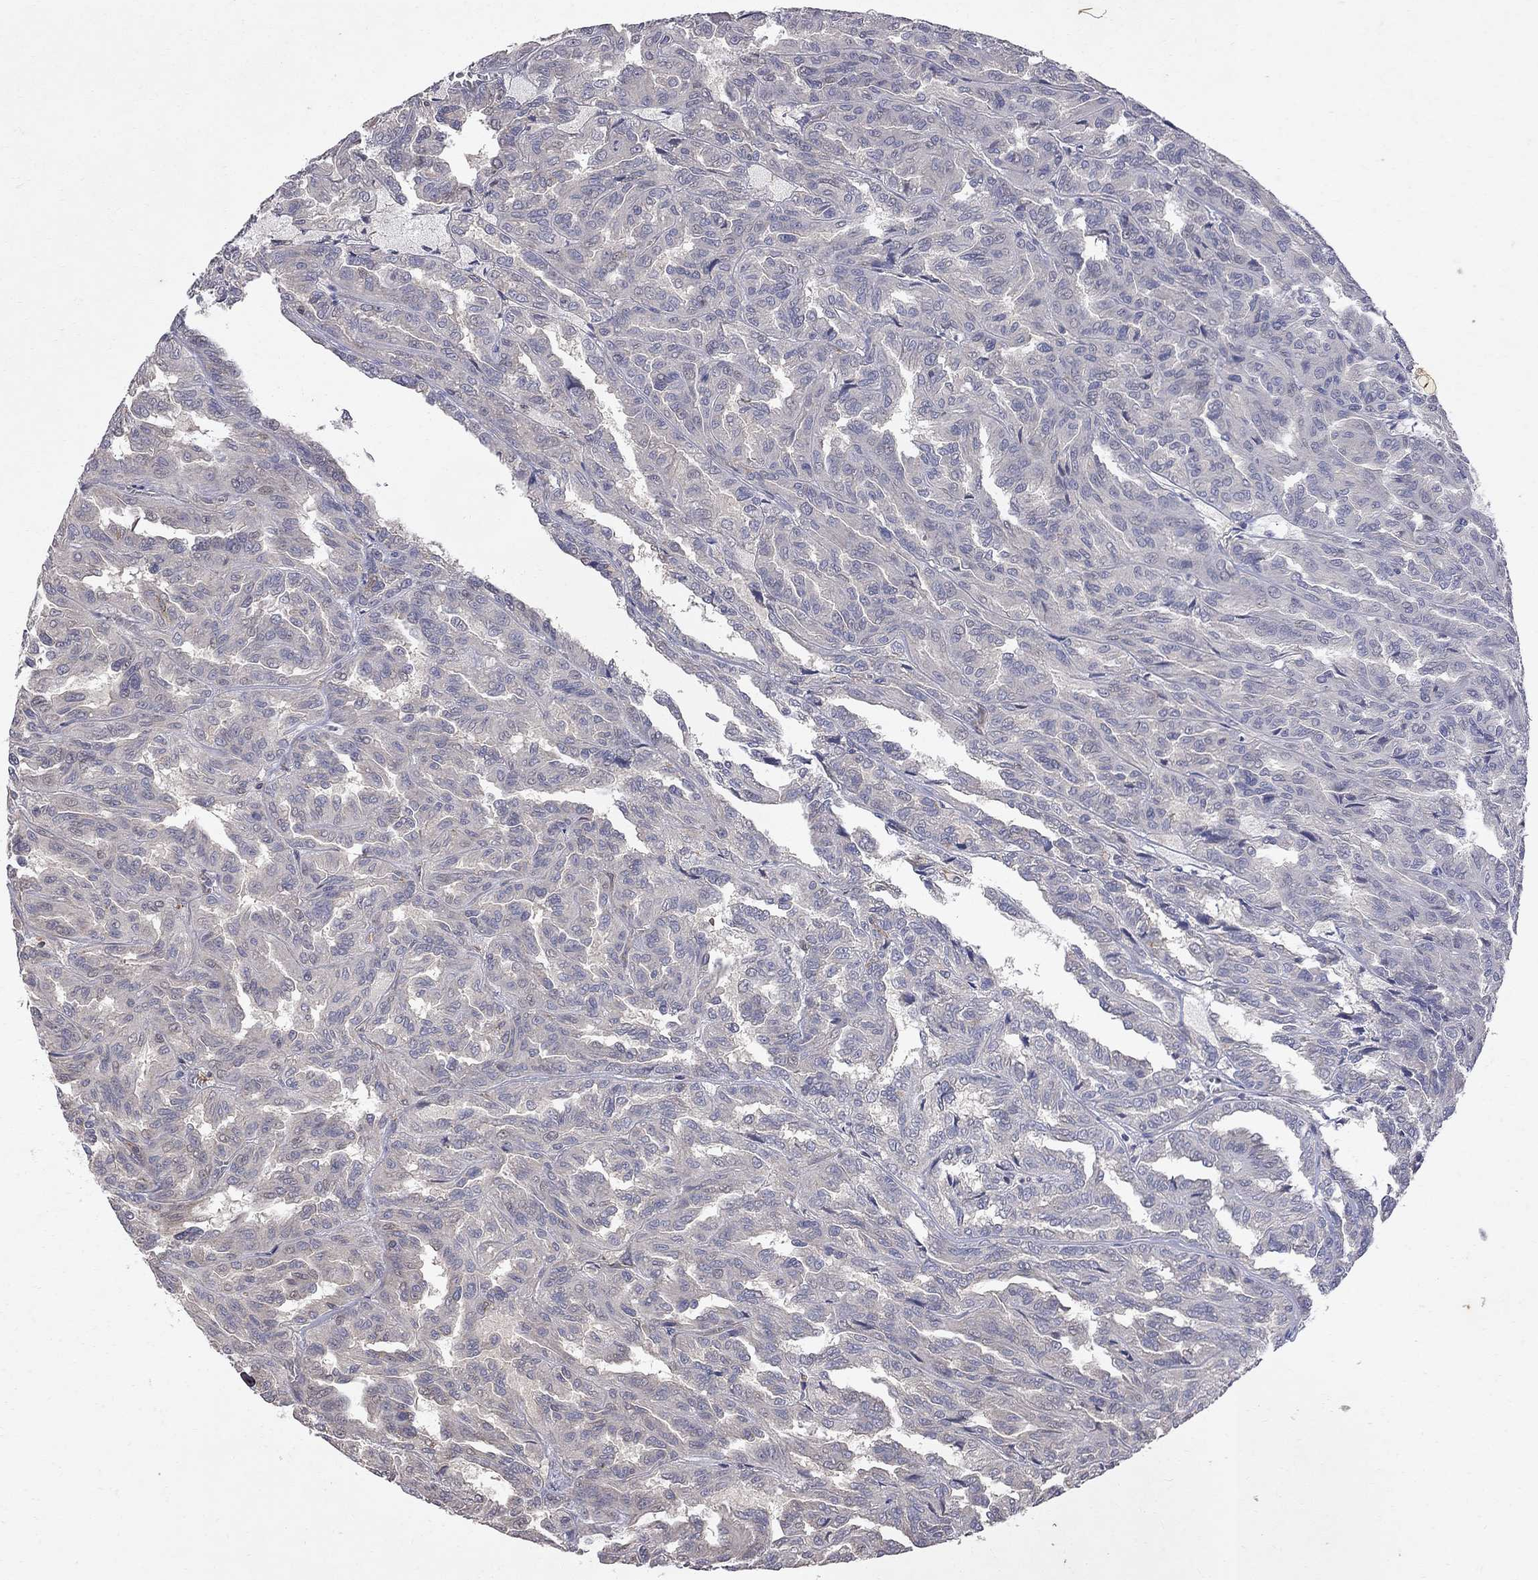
{"staining": {"intensity": "negative", "quantity": "none", "location": "none"}, "tissue": "renal cancer", "cell_type": "Tumor cells", "image_type": "cancer", "snomed": [{"axis": "morphology", "description": "Adenocarcinoma, NOS"}, {"axis": "topography", "description": "Kidney"}], "caption": "This image is of renal cancer stained with IHC to label a protein in brown with the nuclei are counter-stained blue. There is no positivity in tumor cells.", "gene": "ABI3", "patient": {"sex": "male", "age": 79}}